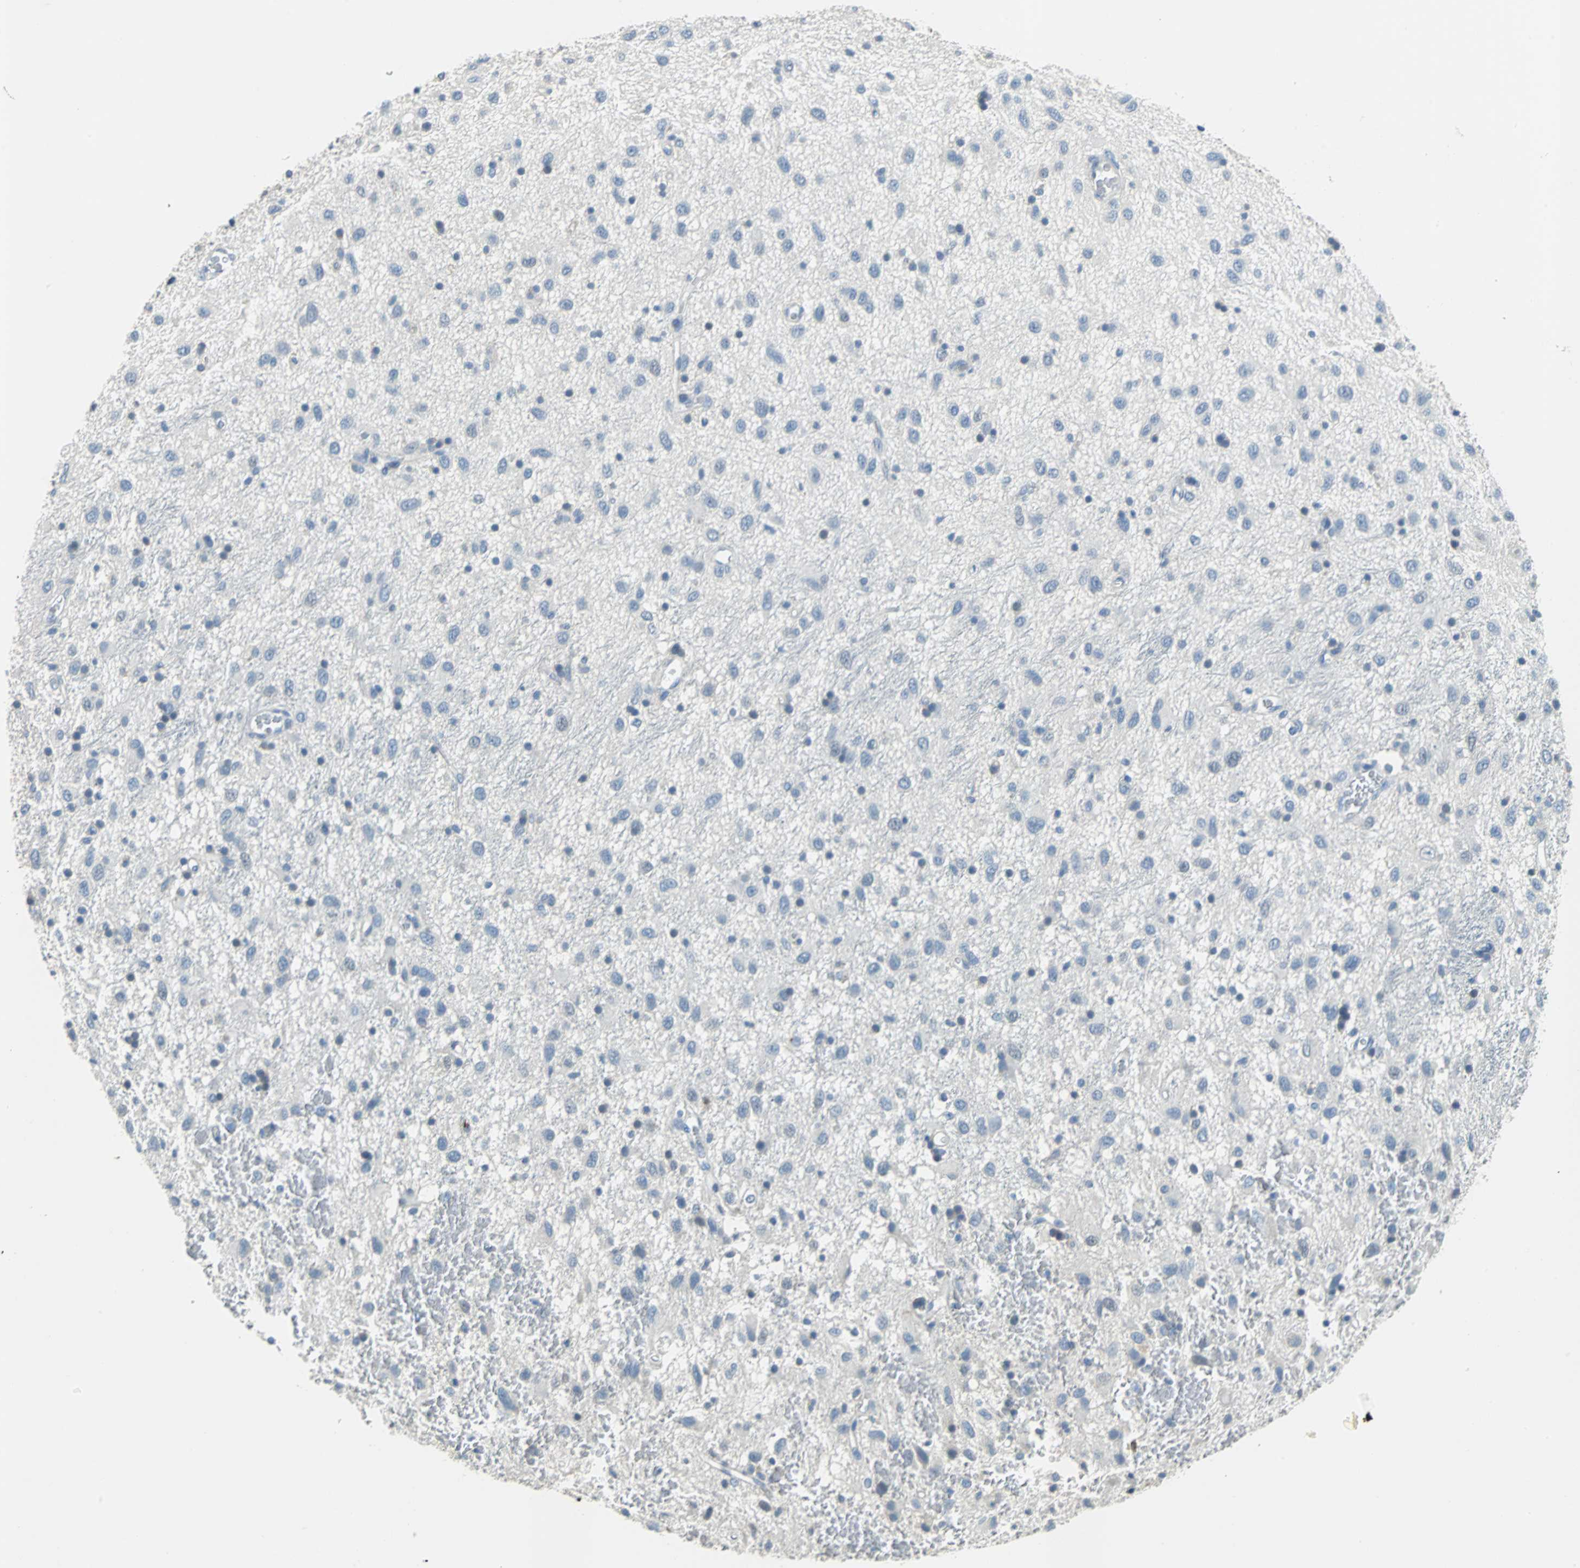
{"staining": {"intensity": "negative", "quantity": "none", "location": "none"}, "tissue": "glioma", "cell_type": "Tumor cells", "image_type": "cancer", "snomed": [{"axis": "morphology", "description": "Glioma, malignant, Low grade"}, {"axis": "topography", "description": "Brain"}], "caption": "Tumor cells are negative for protein expression in human glioma. (Stains: DAB (3,3'-diaminobenzidine) immunohistochemistry (IHC) with hematoxylin counter stain, Microscopy: brightfield microscopy at high magnification).", "gene": "MUC7", "patient": {"sex": "male", "age": 77}}